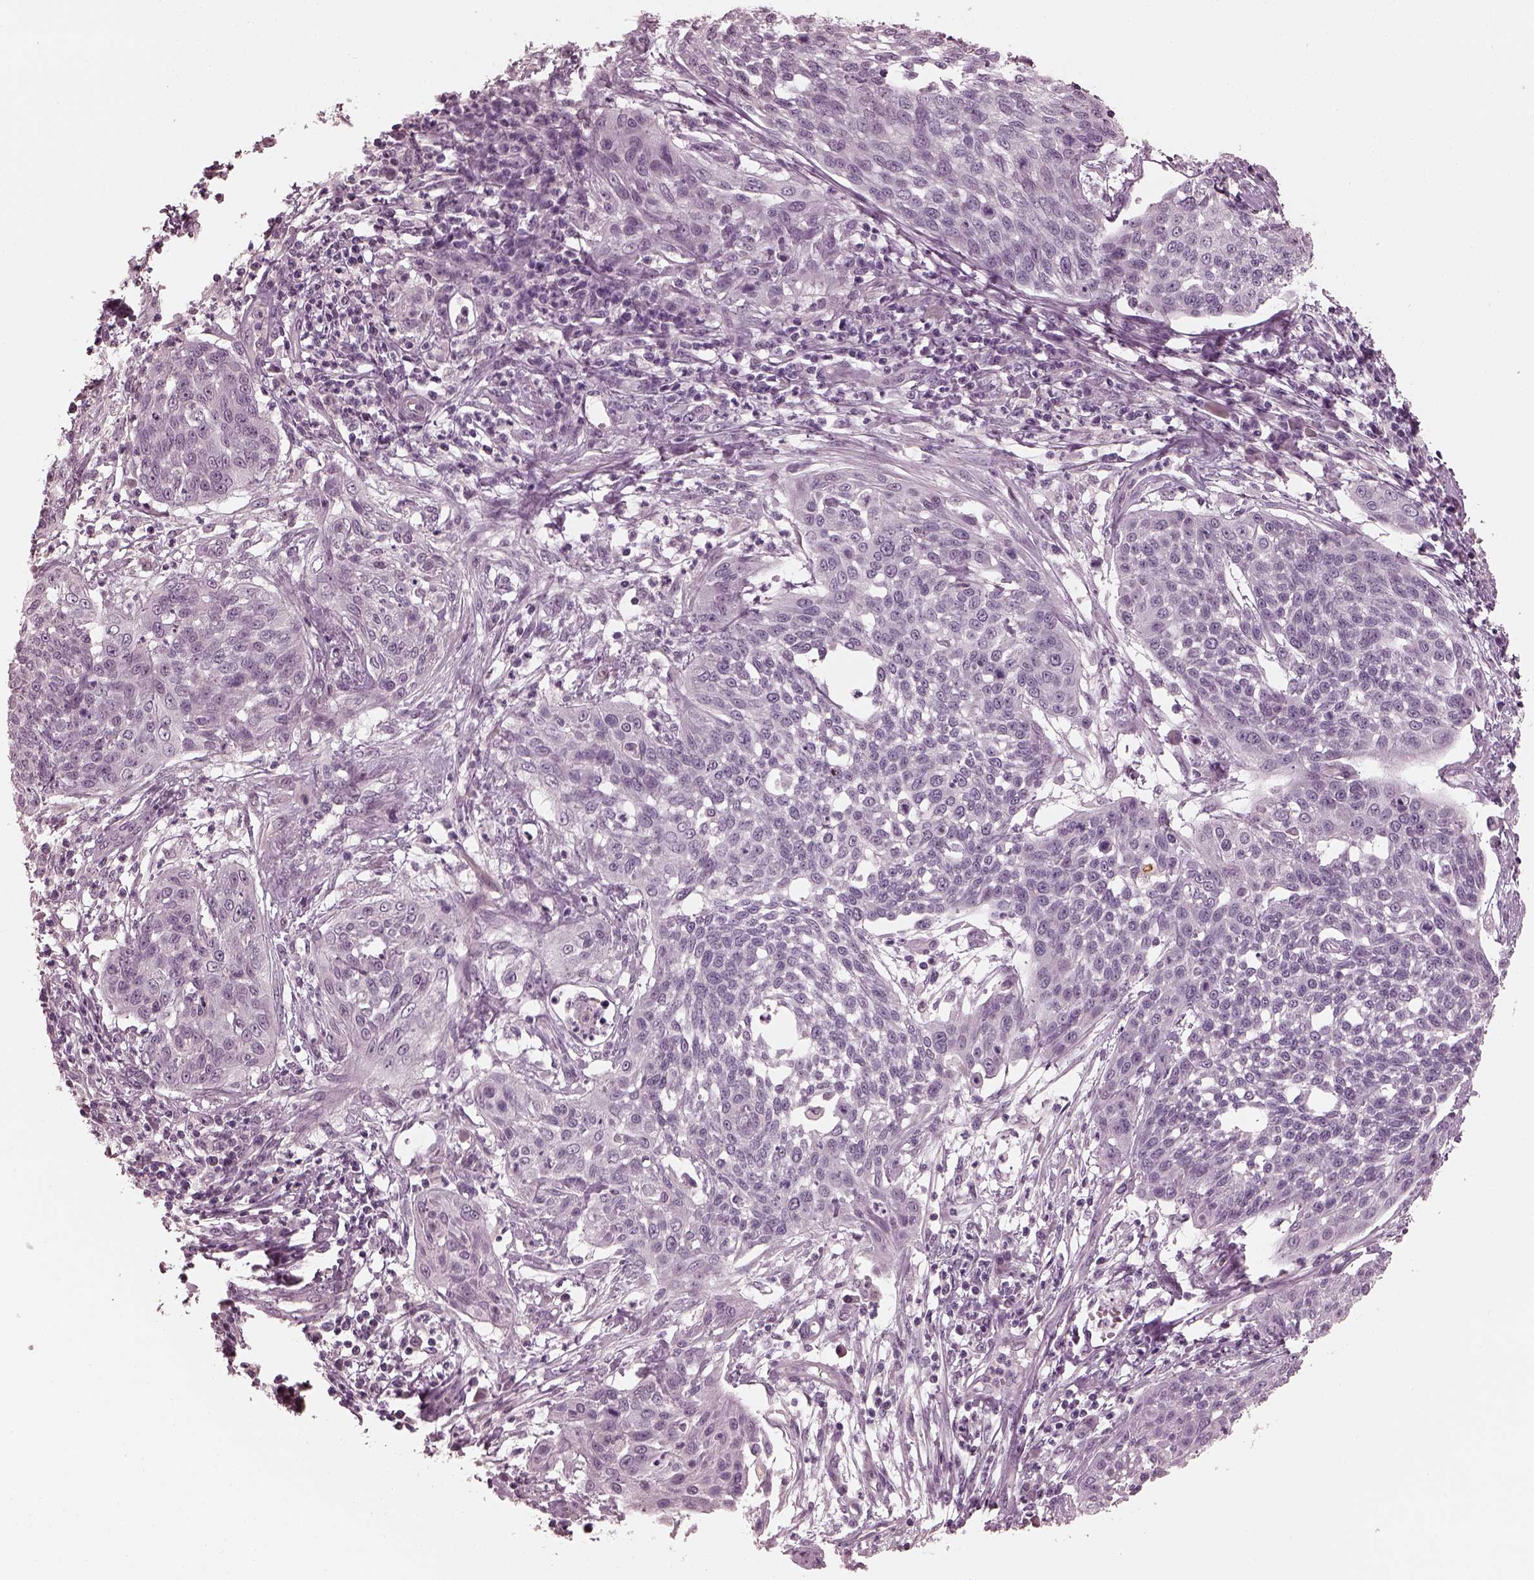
{"staining": {"intensity": "negative", "quantity": "none", "location": "none"}, "tissue": "cervical cancer", "cell_type": "Tumor cells", "image_type": "cancer", "snomed": [{"axis": "morphology", "description": "Squamous cell carcinoma, NOS"}, {"axis": "topography", "description": "Cervix"}], "caption": "A high-resolution photomicrograph shows IHC staining of squamous cell carcinoma (cervical), which exhibits no significant expression in tumor cells. (IHC, brightfield microscopy, high magnification).", "gene": "OPTC", "patient": {"sex": "female", "age": 34}}